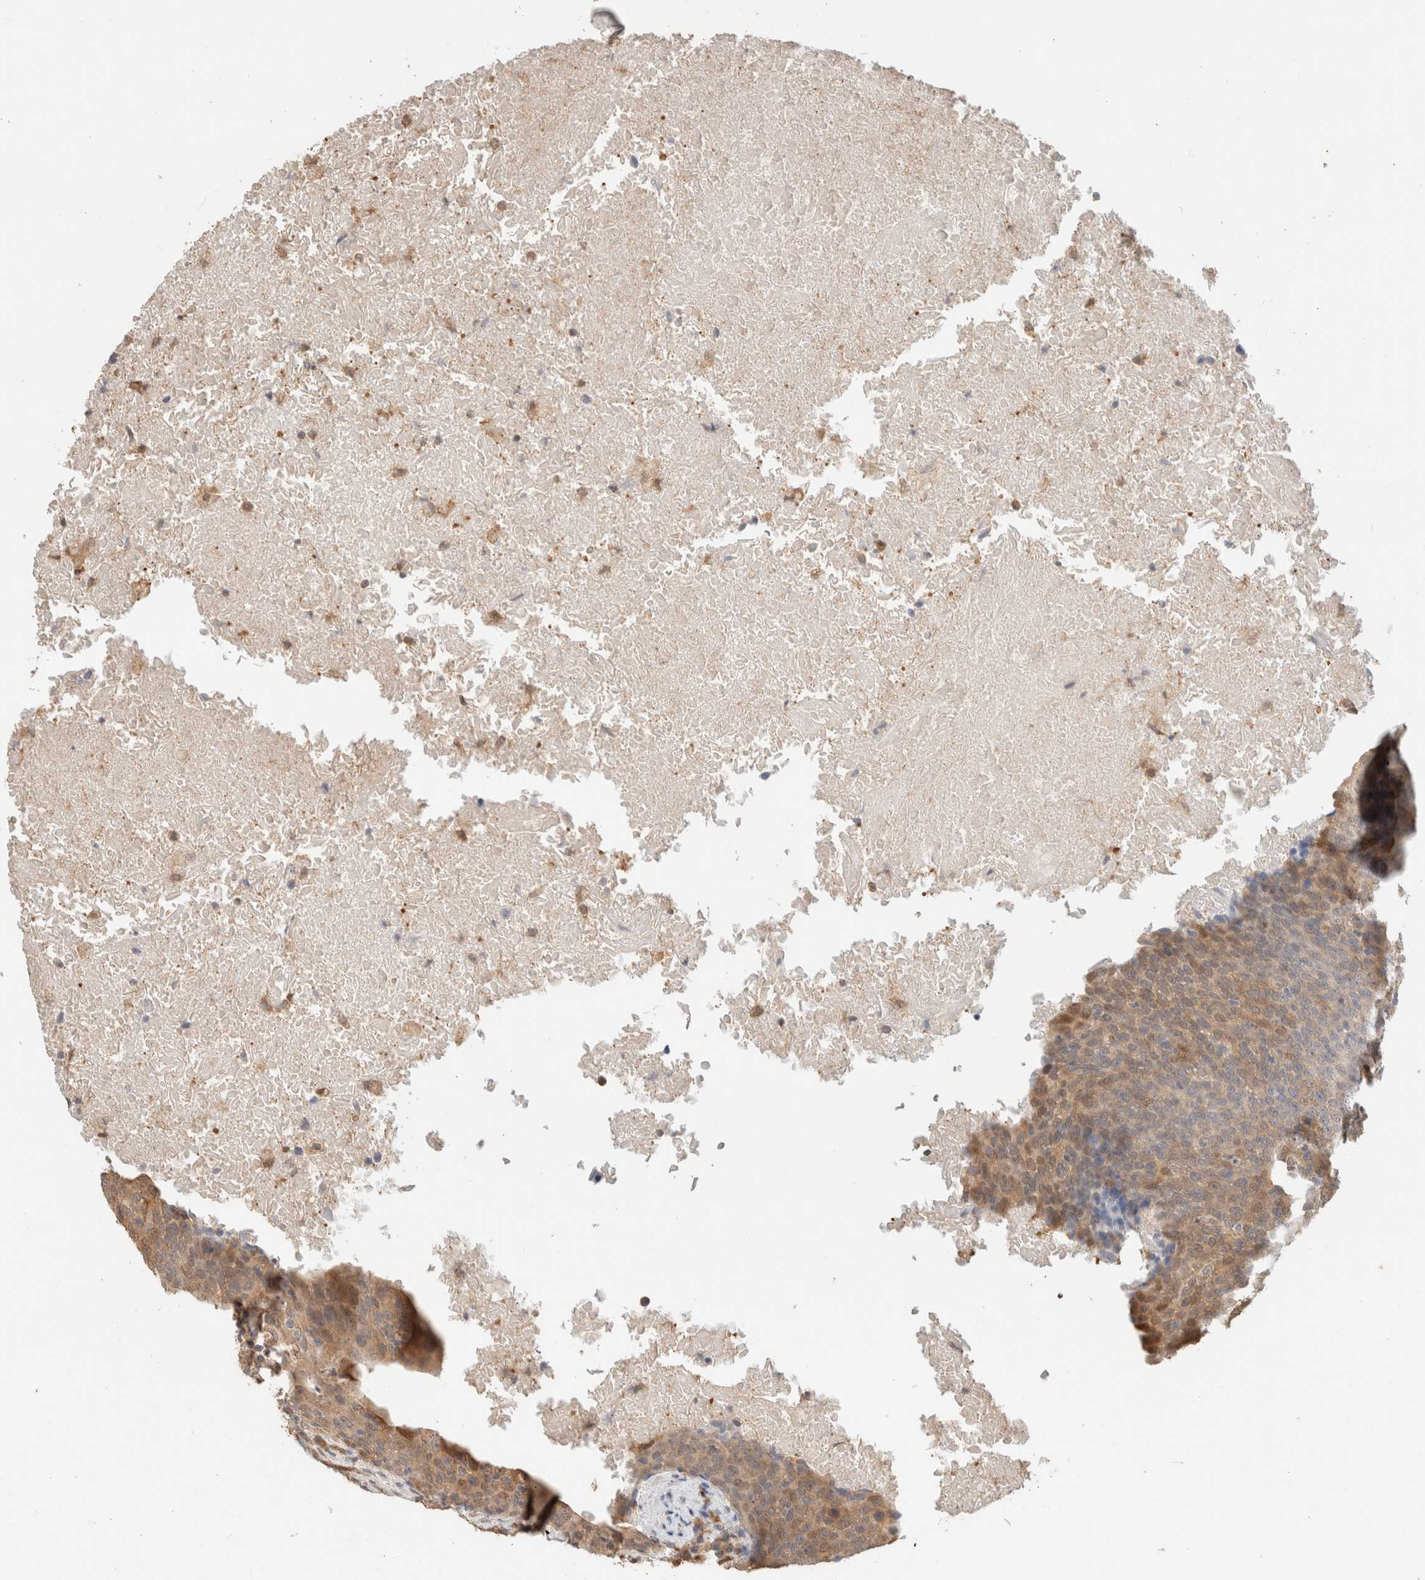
{"staining": {"intensity": "weak", "quantity": ">75%", "location": "cytoplasmic/membranous"}, "tissue": "head and neck cancer", "cell_type": "Tumor cells", "image_type": "cancer", "snomed": [{"axis": "morphology", "description": "Squamous cell carcinoma, NOS"}, {"axis": "morphology", "description": "Squamous cell carcinoma, metastatic, NOS"}, {"axis": "topography", "description": "Lymph node"}, {"axis": "topography", "description": "Head-Neck"}], "caption": "Immunohistochemistry (IHC) of head and neck squamous cell carcinoma reveals low levels of weak cytoplasmic/membranous staining in about >75% of tumor cells.", "gene": "CA13", "patient": {"sex": "male", "age": 62}}